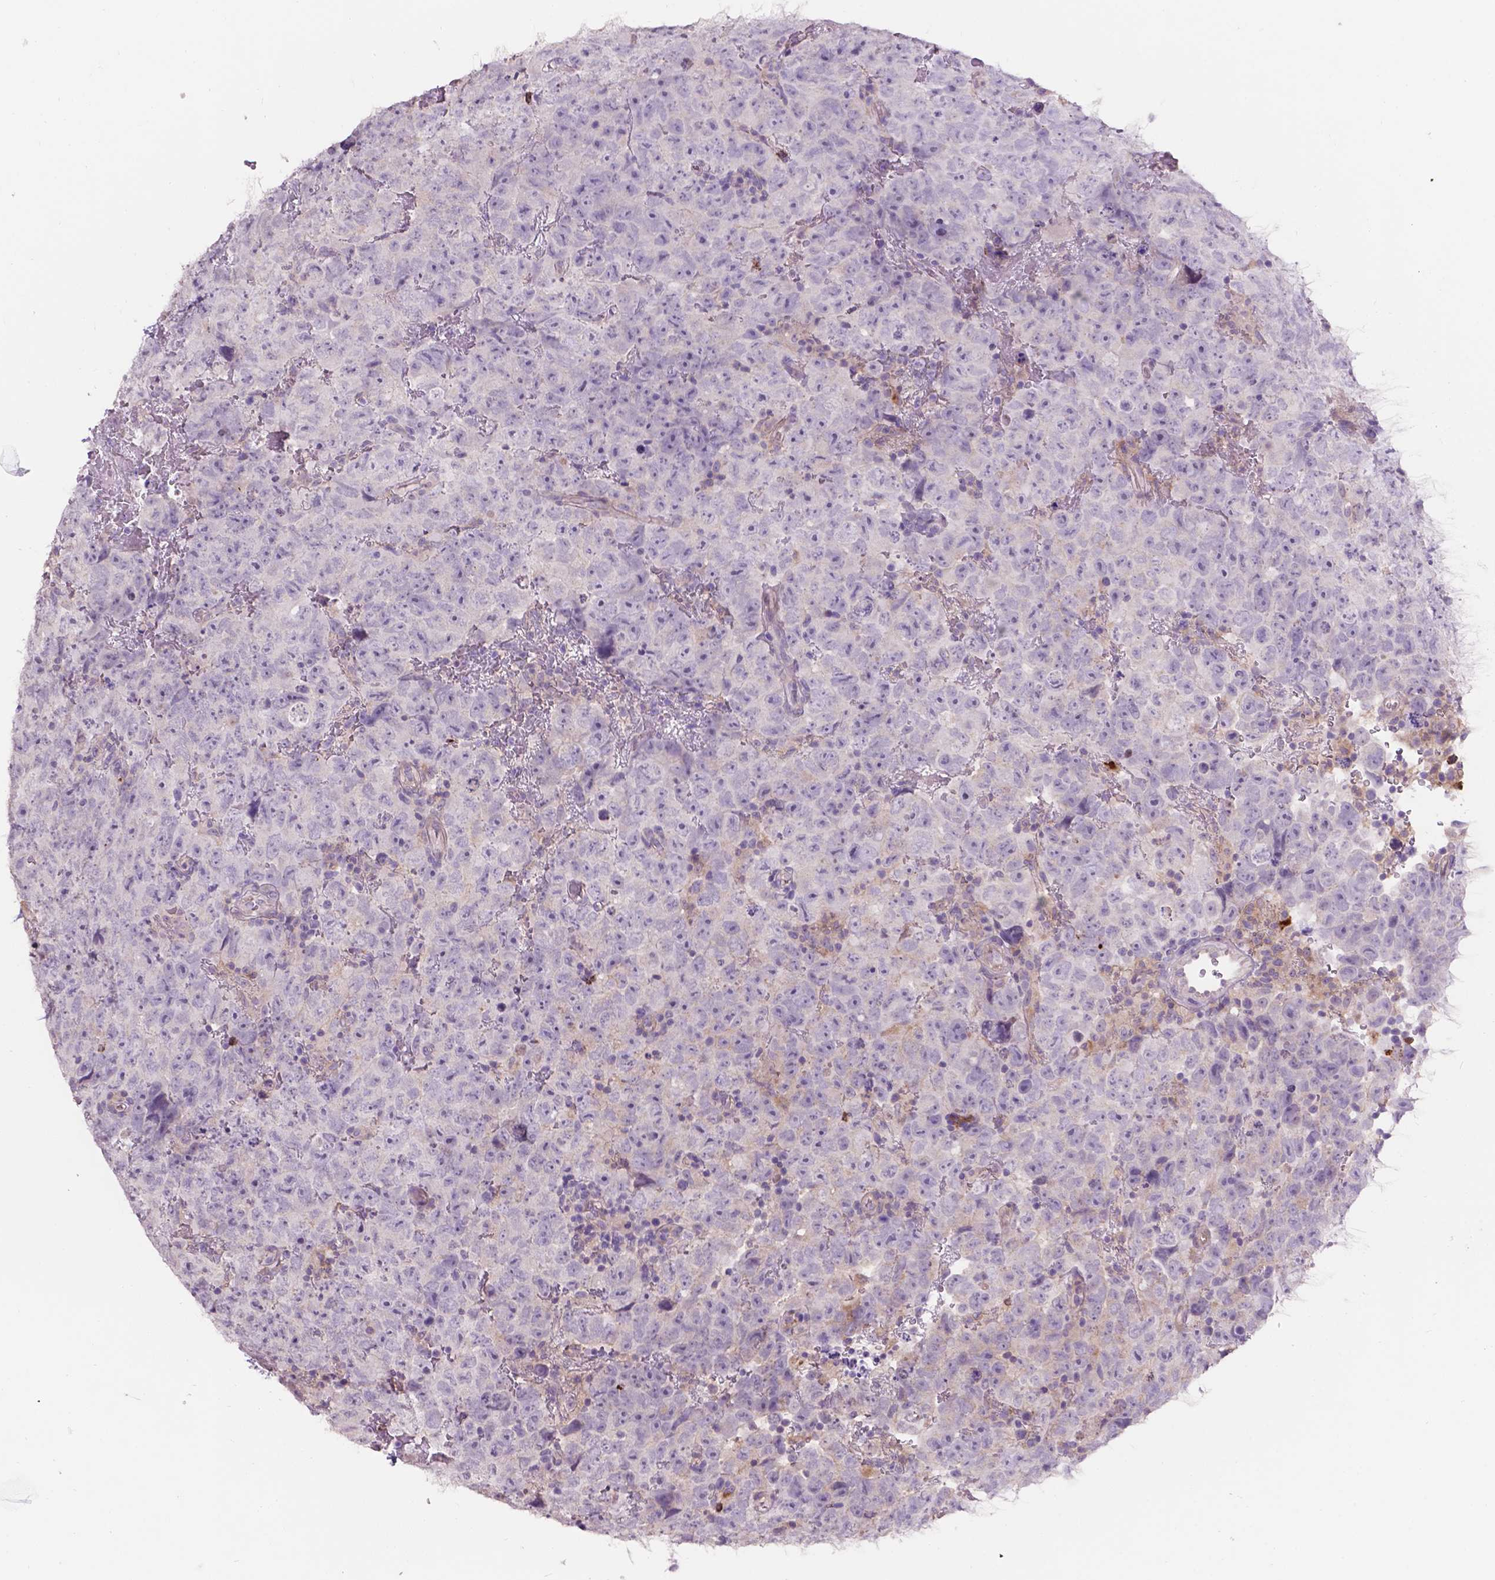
{"staining": {"intensity": "negative", "quantity": "none", "location": "none"}, "tissue": "testis cancer", "cell_type": "Tumor cells", "image_type": "cancer", "snomed": [{"axis": "morphology", "description": "Carcinoma, Embryonal, NOS"}, {"axis": "topography", "description": "Testis"}], "caption": "The immunohistochemistry (IHC) micrograph has no significant expression in tumor cells of testis cancer (embryonal carcinoma) tissue. (DAB IHC with hematoxylin counter stain).", "gene": "PLSCR1", "patient": {"sex": "male", "age": 24}}